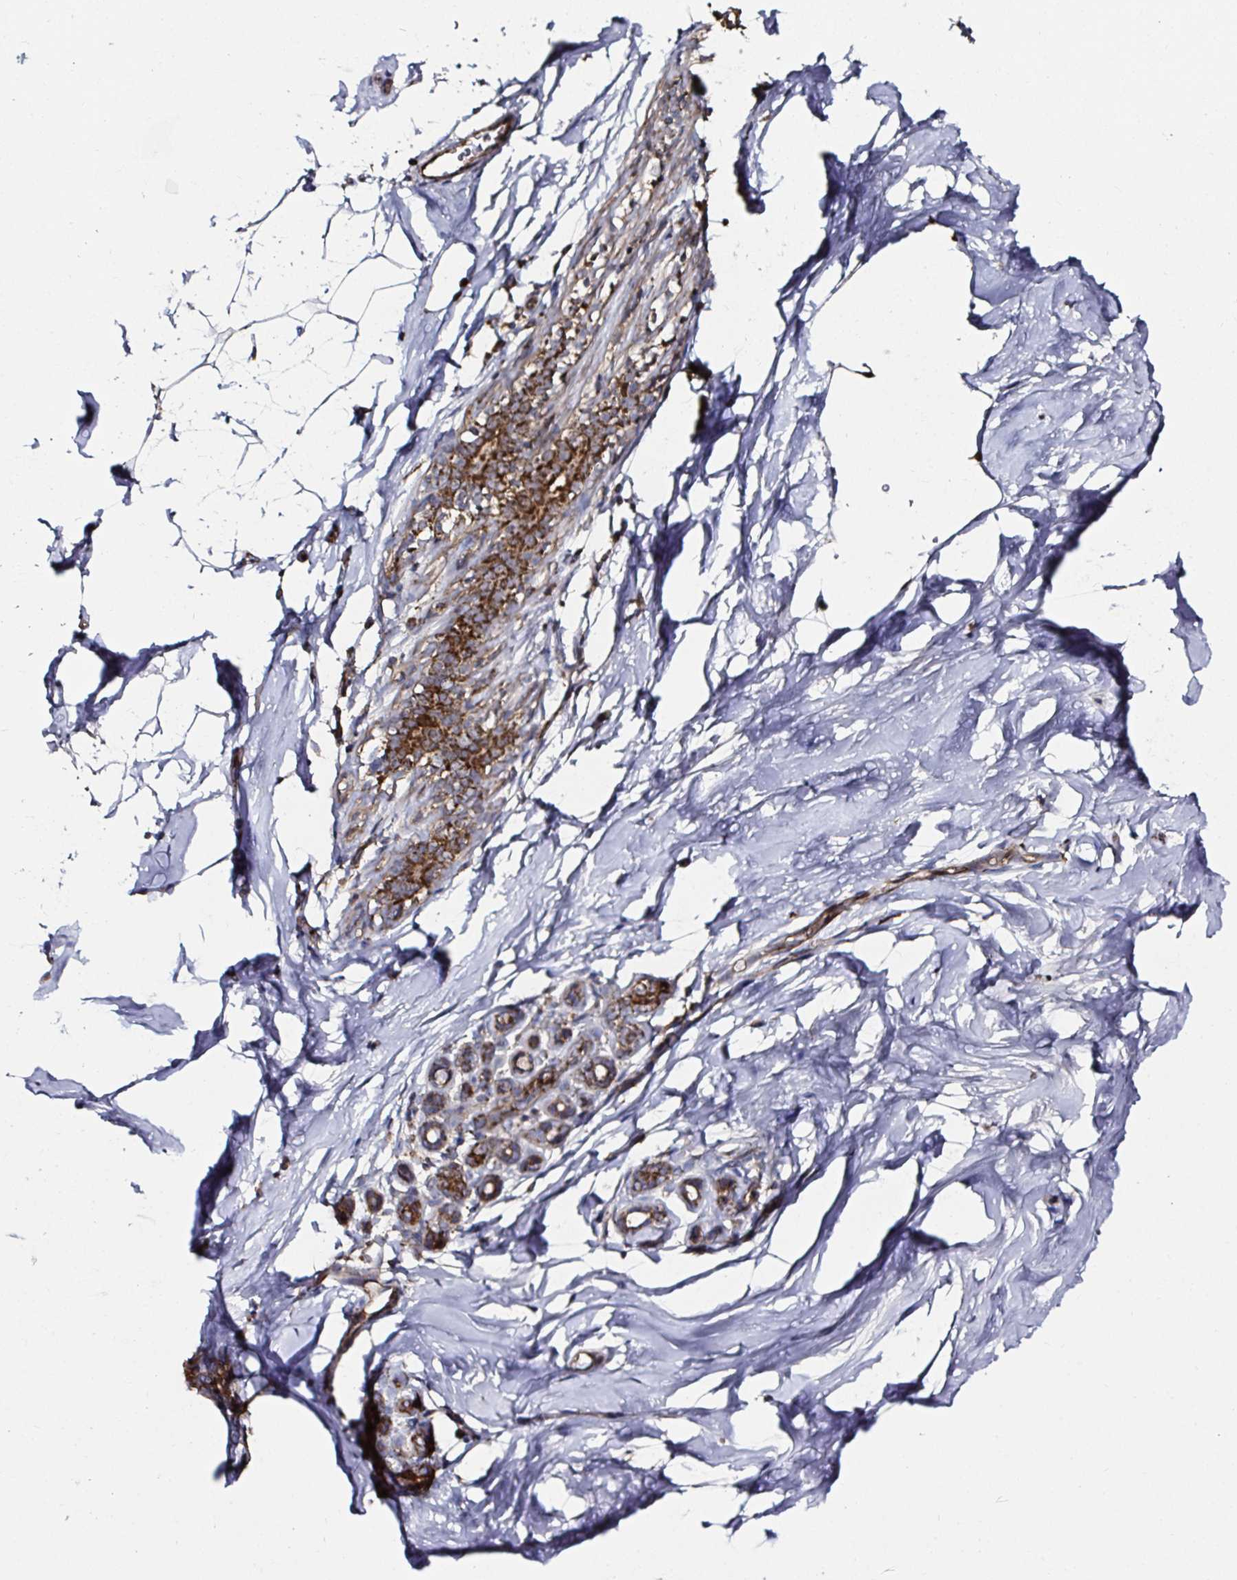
{"staining": {"intensity": "negative", "quantity": "none", "location": "none"}, "tissue": "breast", "cell_type": "Adipocytes", "image_type": "normal", "snomed": [{"axis": "morphology", "description": "Normal tissue, NOS"}, {"axis": "topography", "description": "Breast"}], "caption": "The photomicrograph shows no staining of adipocytes in unremarkable breast.", "gene": "ATAD3A", "patient": {"sex": "female", "age": 32}}